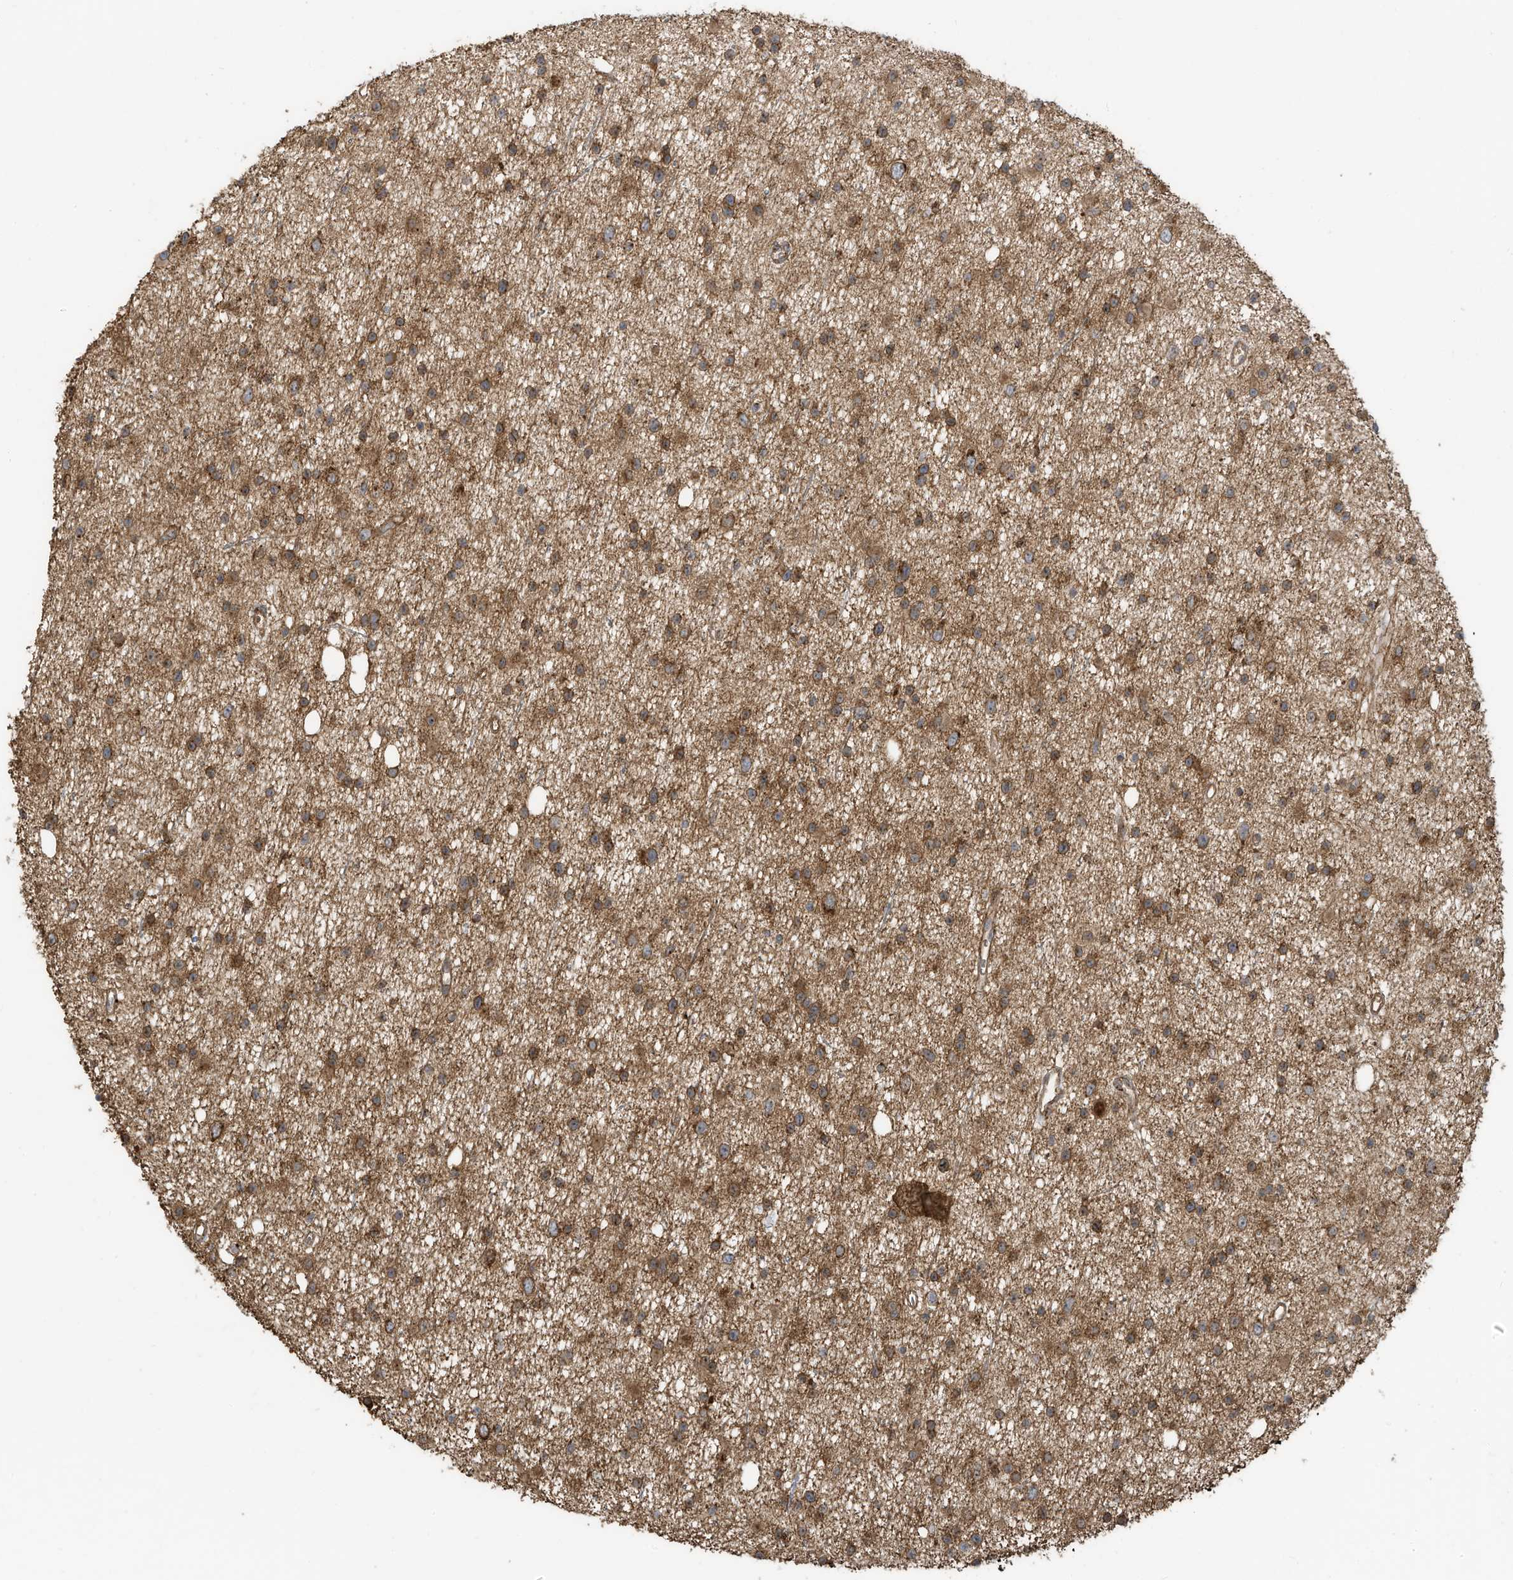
{"staining": {"intensity": "moderate", "quantity": ">75%", "location": "cytoplasmic/membranous"}, "tissue": "glioma", "cell_type": "Tumor cells", "image_type": "cancer", "snomed": [{"axis": "morphology", "description": "Glioma, malignant, Low grade"}, {"axis": "topography", "description": "Cerebral cortex"}], "caption": "The image reveals immunohistochemical staining of malignant glioma (low-grade). There is moderate cytoplasmic/membranous staining is appreciated in approximately >75% of tumor cells. (DAB IHC with brightfield microscopy, high magnification).", "gene": "C2orf74", "patient": {"sex": "female", "age": 39}}